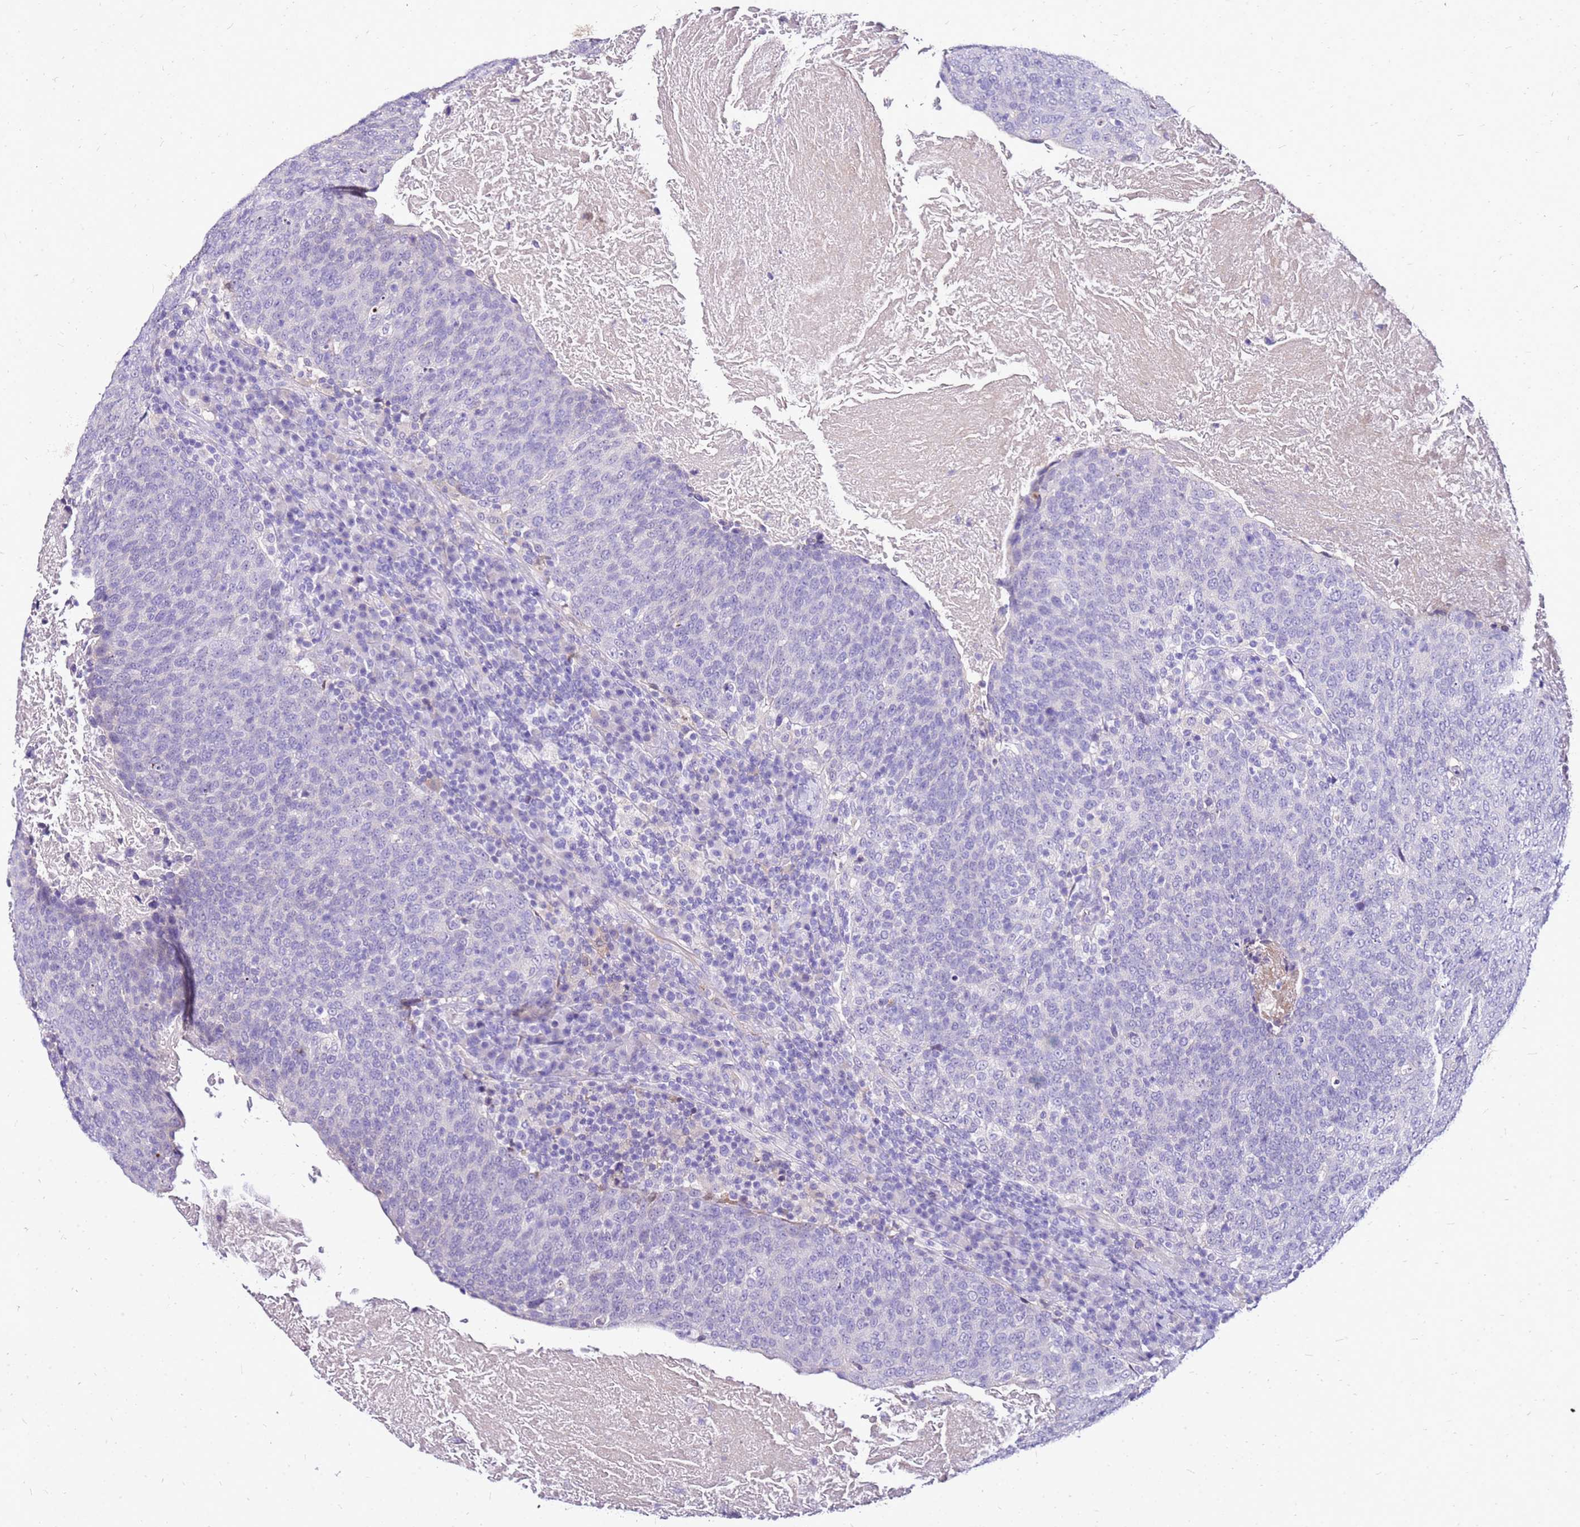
{"staining": {"intensity": "negative", "quantity": "none", "location": "none"}, "tissue": "head and neck cancer", "cell_type": "Tumor cells", "image_type": "cancer", "snomed": [{"axis": "morphology", "description": "Squamous cell carcinoma, NOS"}, {"axis": "morphology", "description": "Squamous cell carcinoma, metastatic, NOS"}, {"axis": "topography", "description": "Lymph node"}, {"axis": "topography", "description": "Head-Neck"}], "caption": "DAB (3,3'-diaminobenzidine) immunohistochemical staining of head and neck cancer demonstrates no significant positivity in tumor cells.", "gene": "DCDC2B", "patient": {"sex": "male", "age": 62}}